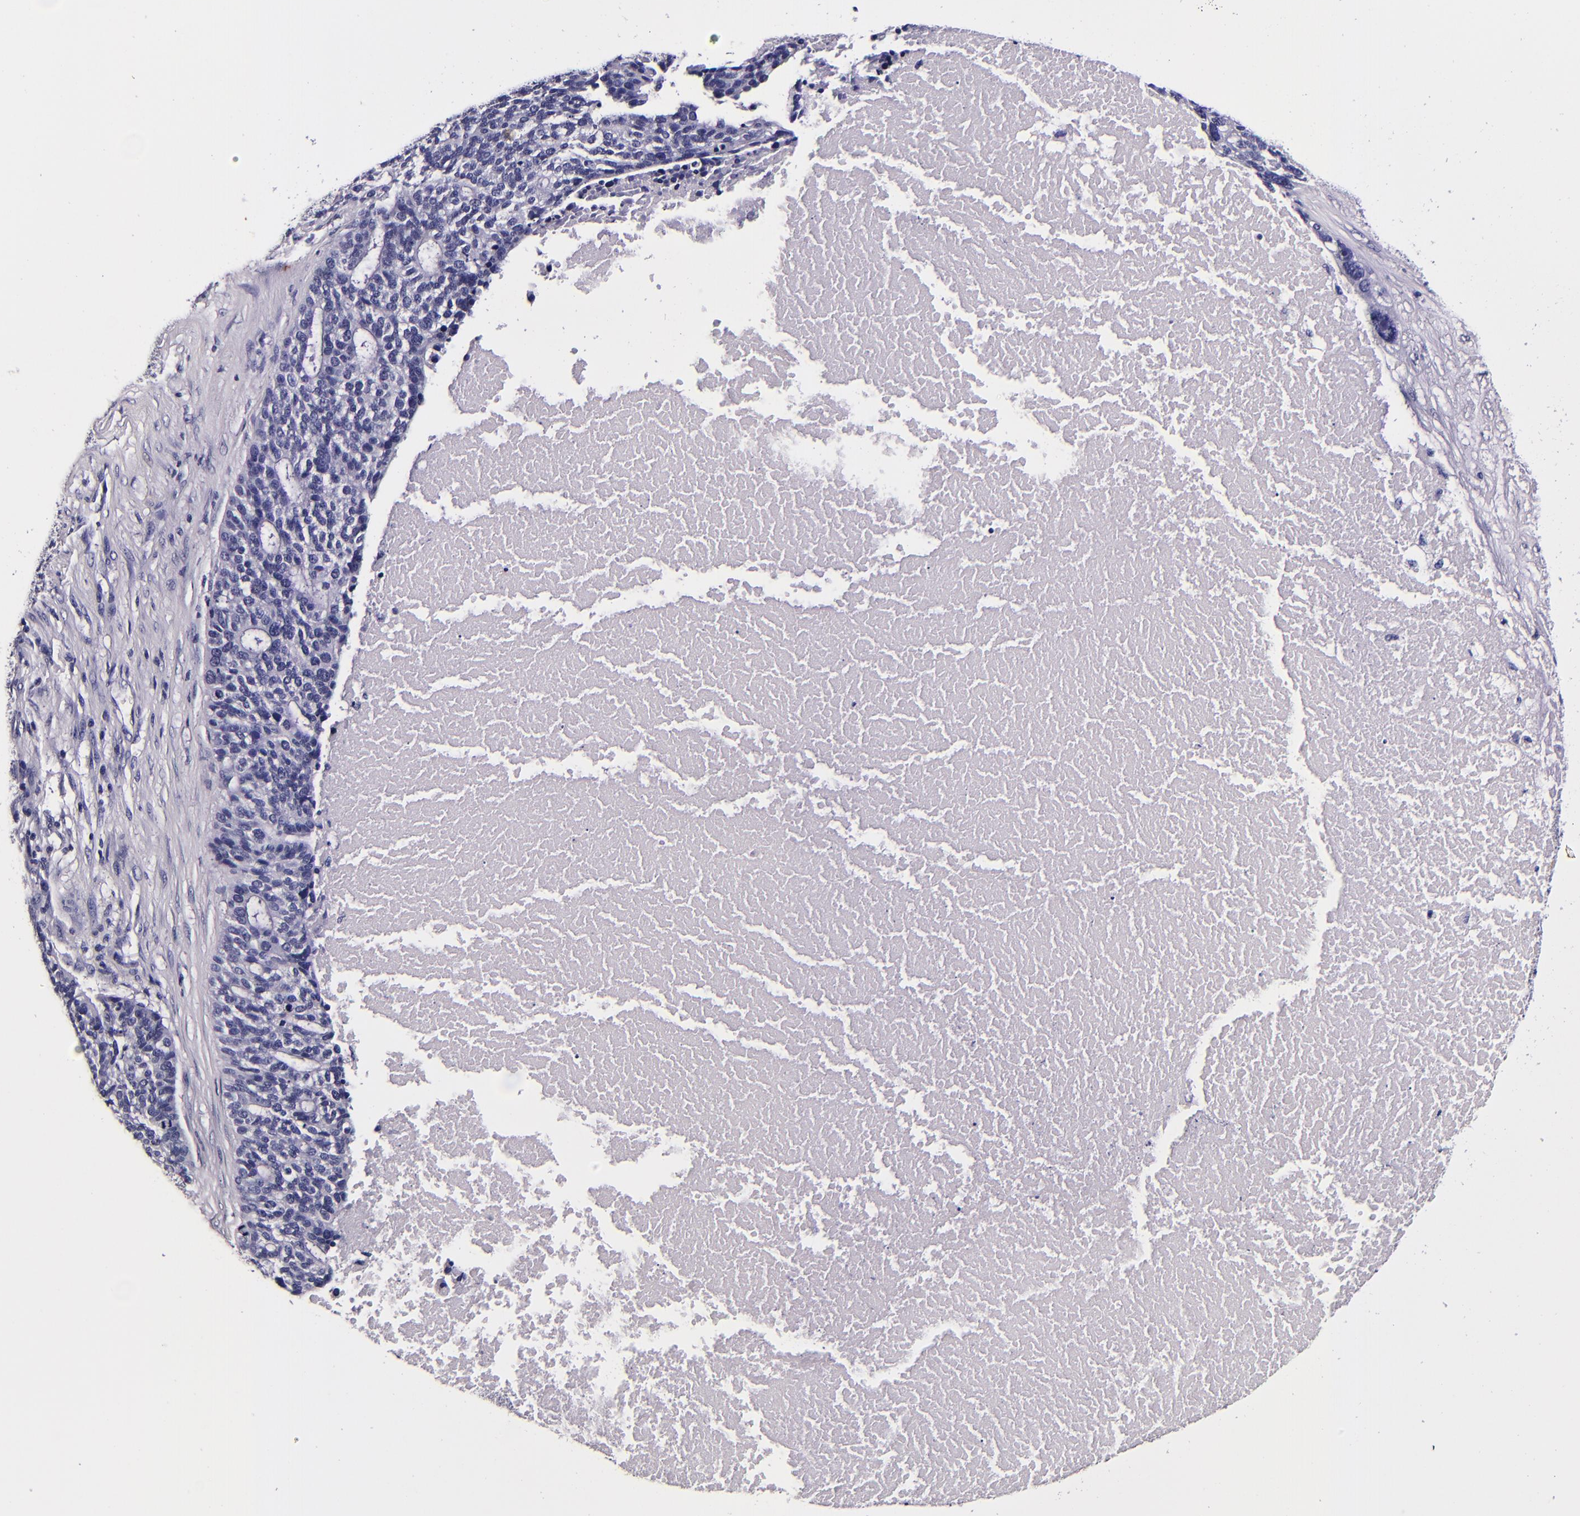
{"staining": {"intensity": "negative", "quantity": "none", "location": "none"}, "tissue": "ovarian cancer", "cell_type": "Tumor cells", "image_type": "cancer", "snomed": [{"axis": "morphology", "description": "Cystadenocarcinoma, serous, NOS"}, {"axis": "topography", "description": "Ovary"}], "caption": "Tumor cells show no significant expression in ovarian cancer (serous cystadenocarcinoma).", "gene": "FBN1", "patient": {"sex": "female", "age": 59}}